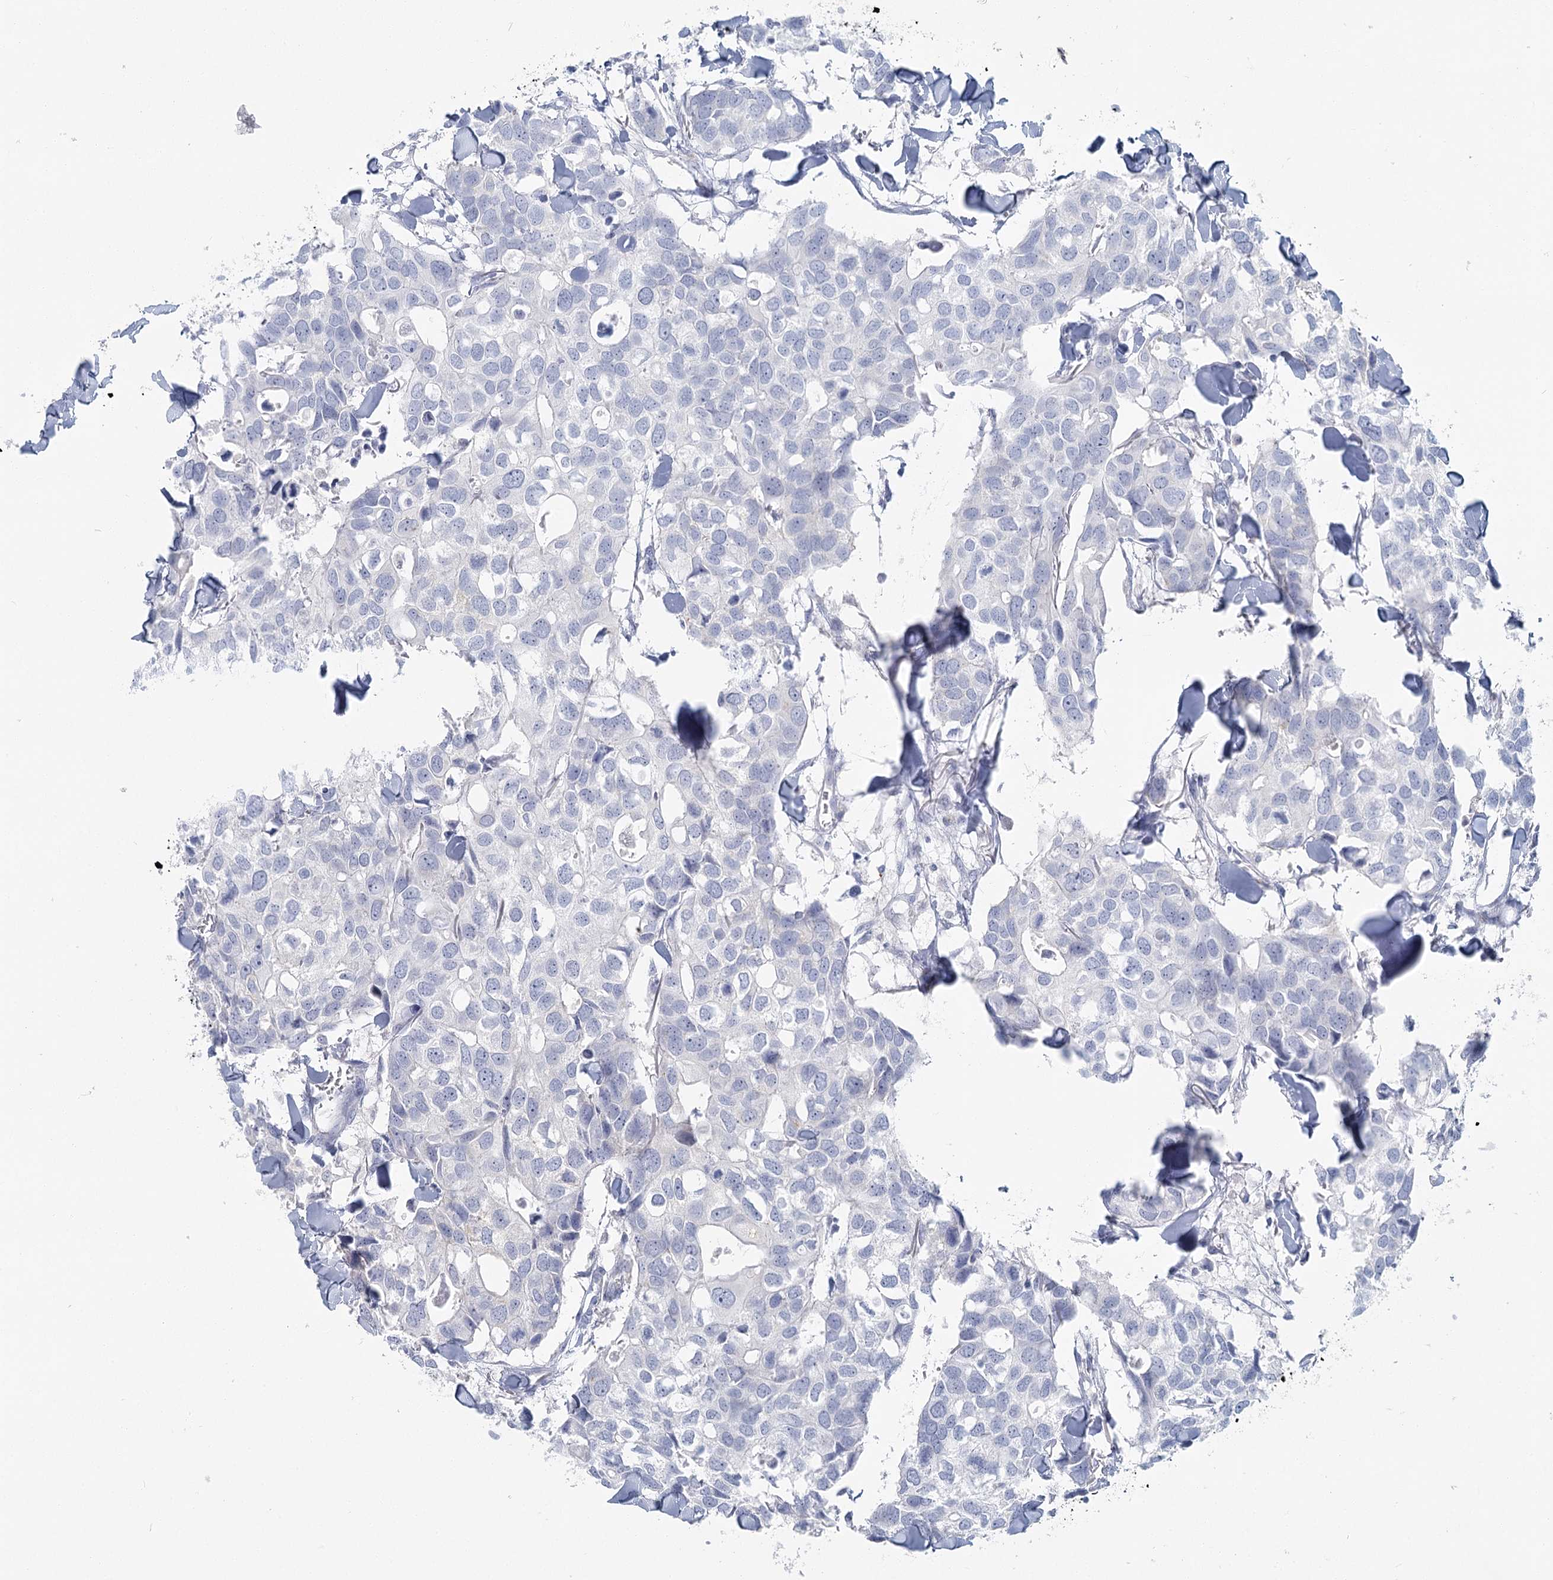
{"staining": {"intensity": "negative", "quantity": "none", "location": "none"}, "tissue": "breast cancer", "cell_type": "Tumor cells", "image_type": "cancer", "snomed": [{"axis": "morphology", "description": "Duct carcinoma"}, {"axis": "topography", "description": "Breast"}], "caption": "An immunohistochemistry (IHC) photomicrograph of breast cancer (intraductal carcinoma) is shown. There is no staining in tumor cells of breast cancer (intraductal carcinoma).", "gene": "IFIT5", "patient": {"sex": "female", "age": 83}}